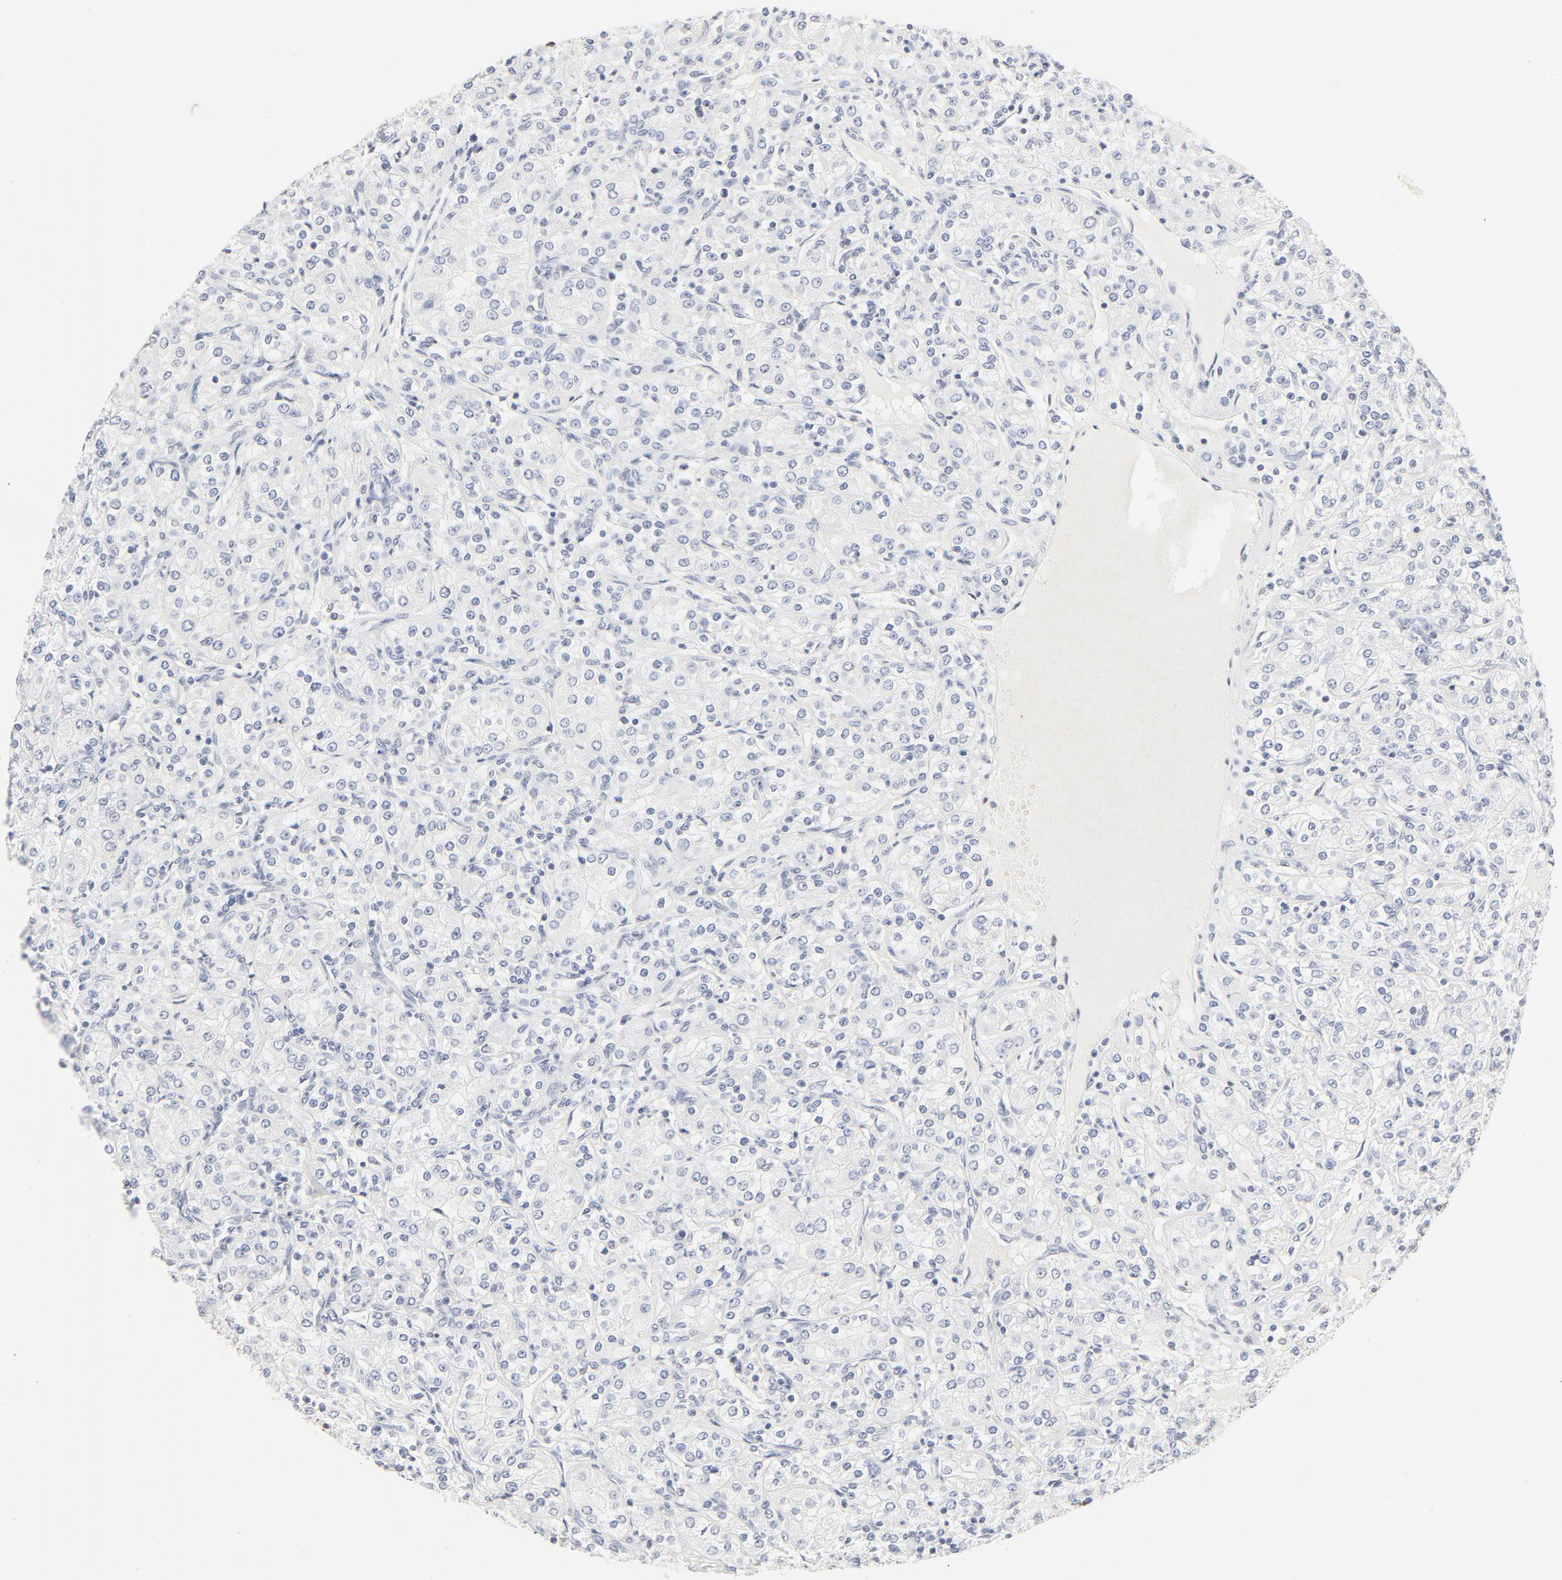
{"staining": {"intensity": "negative", "quantity": "none", "location": "none"}, "tissue": "renal cancer", "cell_type": "Tumor cells", "image_type": "cancer", "snomed": [{"axis": "morphology", "description": "Adenocarcinoma, NOS"}, {"axis": "topography", "description": "Kidney"}], "caption": "Renal adenocarcinoma was stained to show a protein in brown. There is no significant staining in tumor cells. (DAB (3,3'-diaminobenzidine) IHC, high magnification).", "gene": "GTF2H1", "patient": {"sex": "male", "age": 77}}